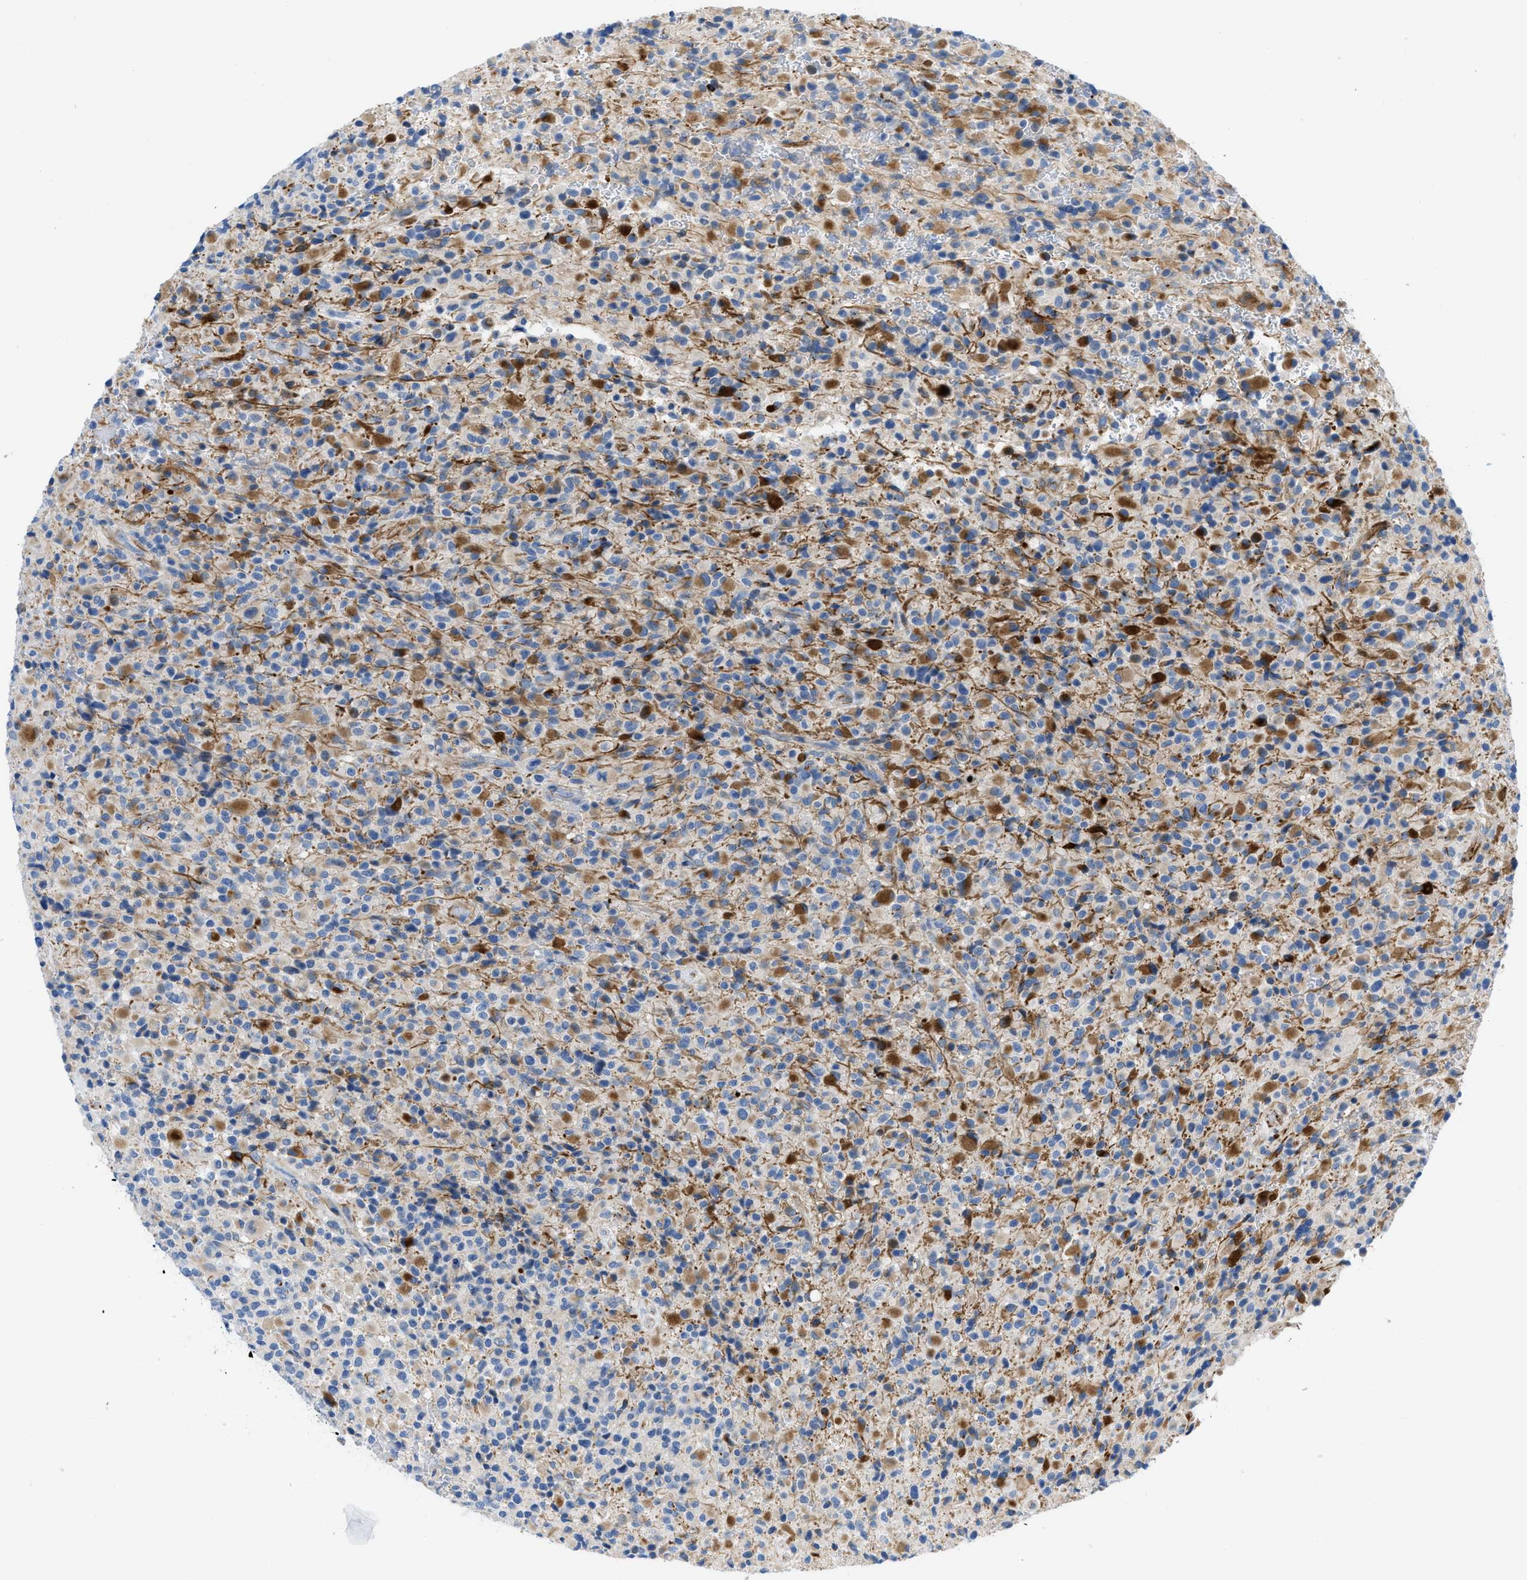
{"staining": {"intensity": "moderate", "quantity": "25%-75%", "location": "cytoplasmic/membranous"}, "tissue": "glioma", "cell_type": "Tumor cells", "image_type": "cancer", "snomed": [{"axis": "morphology", "description": "Glioma, malignant, High grade"}, {"axis": "topography", "description": "Brain"}], "caption": "A histopathology image showing moderate cytoplasmic/membranous positivity in about 25%-75% of tumor cells in malignant high-grade glioma, as visualized by brown immunohistochemical staining.", "gene": "XCR1", "patient": {"sex": "male", "age": 71}}